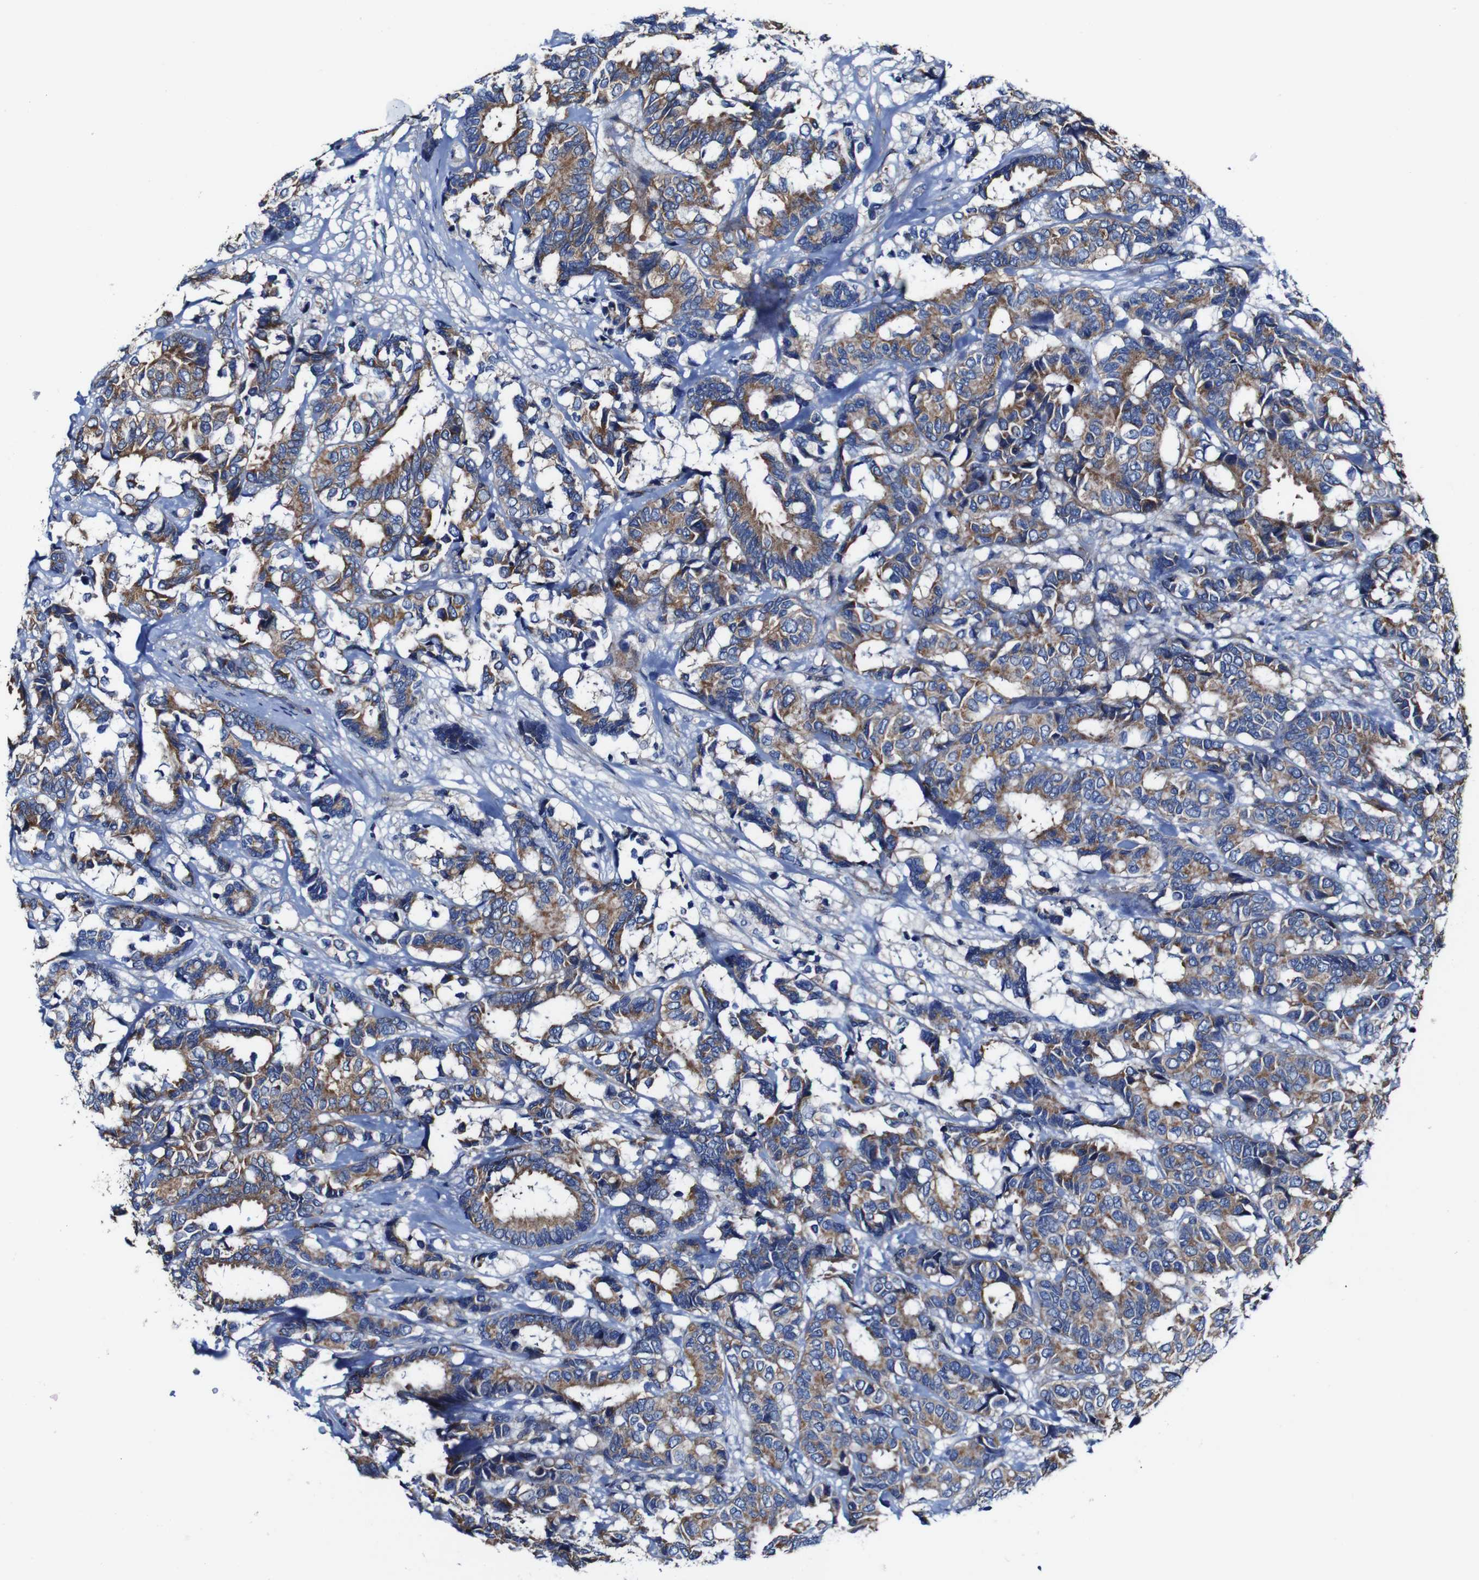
{"staining": {"intensity": "moderate", "quantity": ">75%", "location": "cytoplasmic/membranous"}, "tissue": "breast cancer", "cell_type": "Tumor cells", "image_type": "cancer", "snomed": [{"axis": "morphology", "description": "Duct carcinoma"}, {"axis": "topography", "description": "Breast"}], "caption": "Protein staining exhibits moderate cytoplasmic/membranous staining in about >75% of tumor cells in breast infiltrating ductal carcinoma. The protein is shown in brown color, while the nuclei are stained blue.", "gene": "CSF1R", "patient": {"sex": "female", "age": 87}}